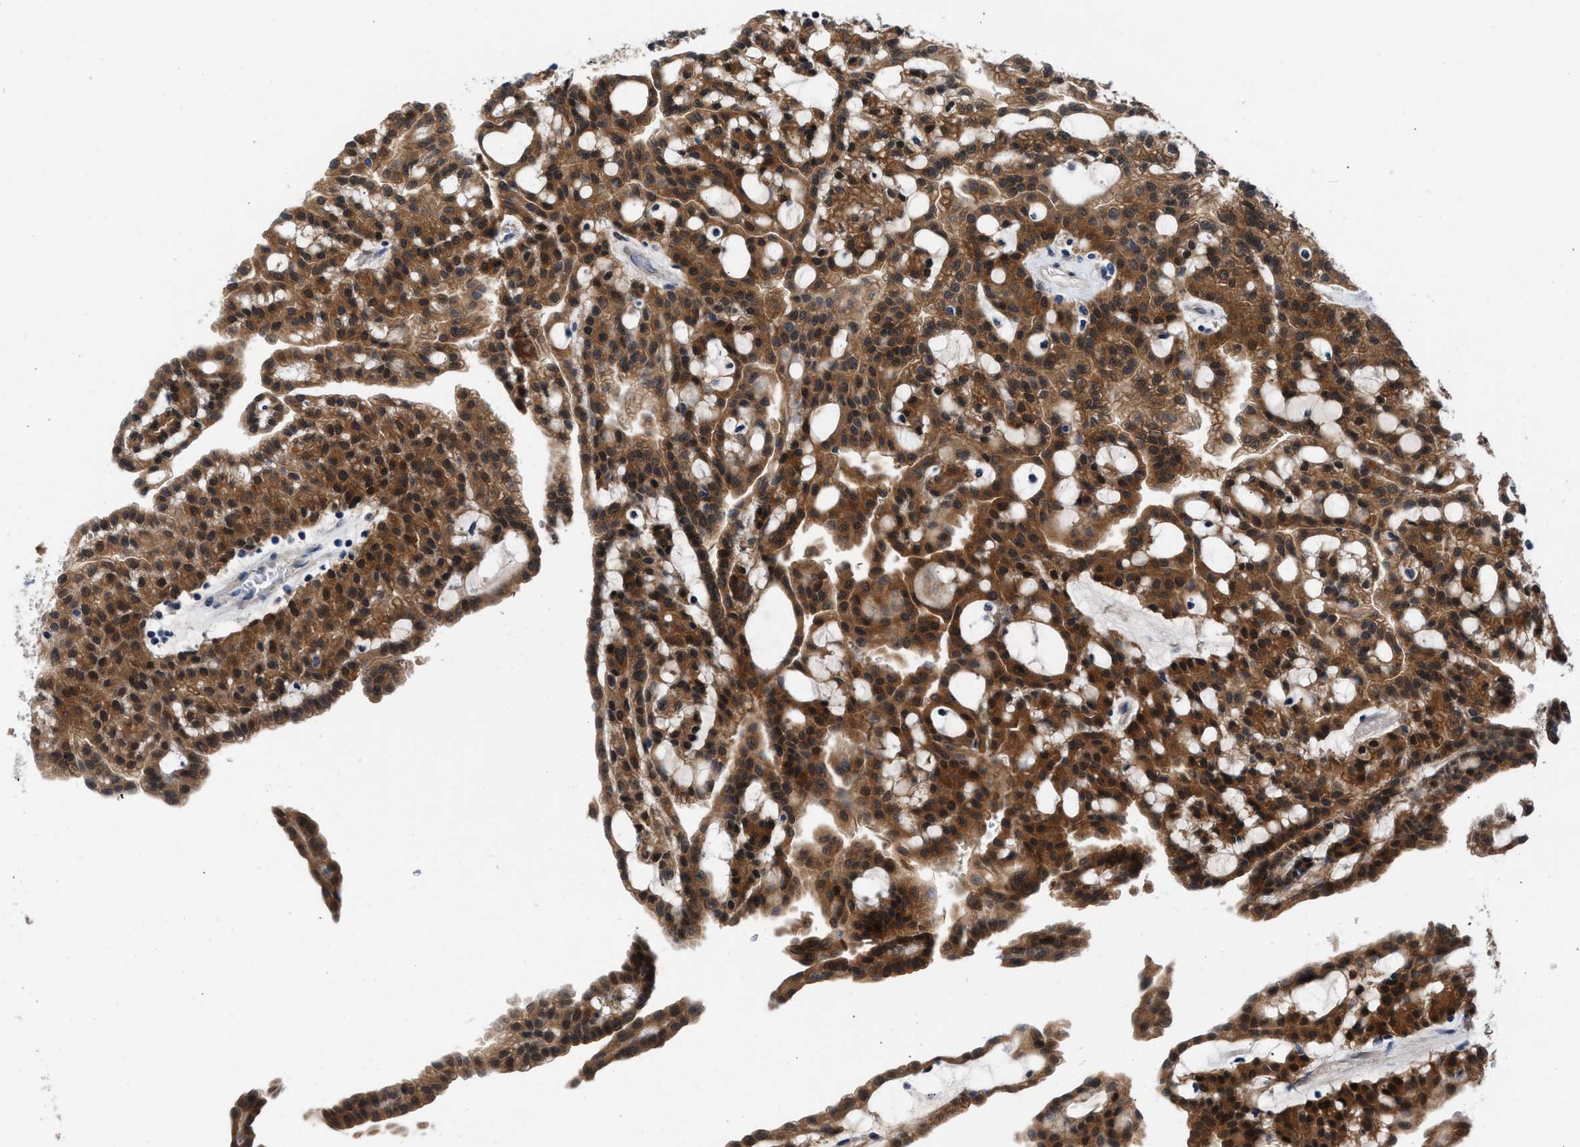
{"staining": {"intensity": "strong", "quantity": ">75%", "location": "cytoplasmic/membranous,nuclear"}, "tissue": "renal cancer", "cell_type": "Tumor cells", "image_type": "cancer", "snomed": [{"axis": "morphology", "description": "Adenocarcinoma, NOS"}, {"axis": "topography", "description": "Kidney"}], "caption": "A high amount of strong cytoplasmic/membranous and nuclear positivity is present in about >75% of tumor cells in renal cancer (adenocarcinoma) tissue. (IHC, brightfield microscopy, high magnification).", "gene": "CBR1", "patient": {"sex": "male", "age": 63}}